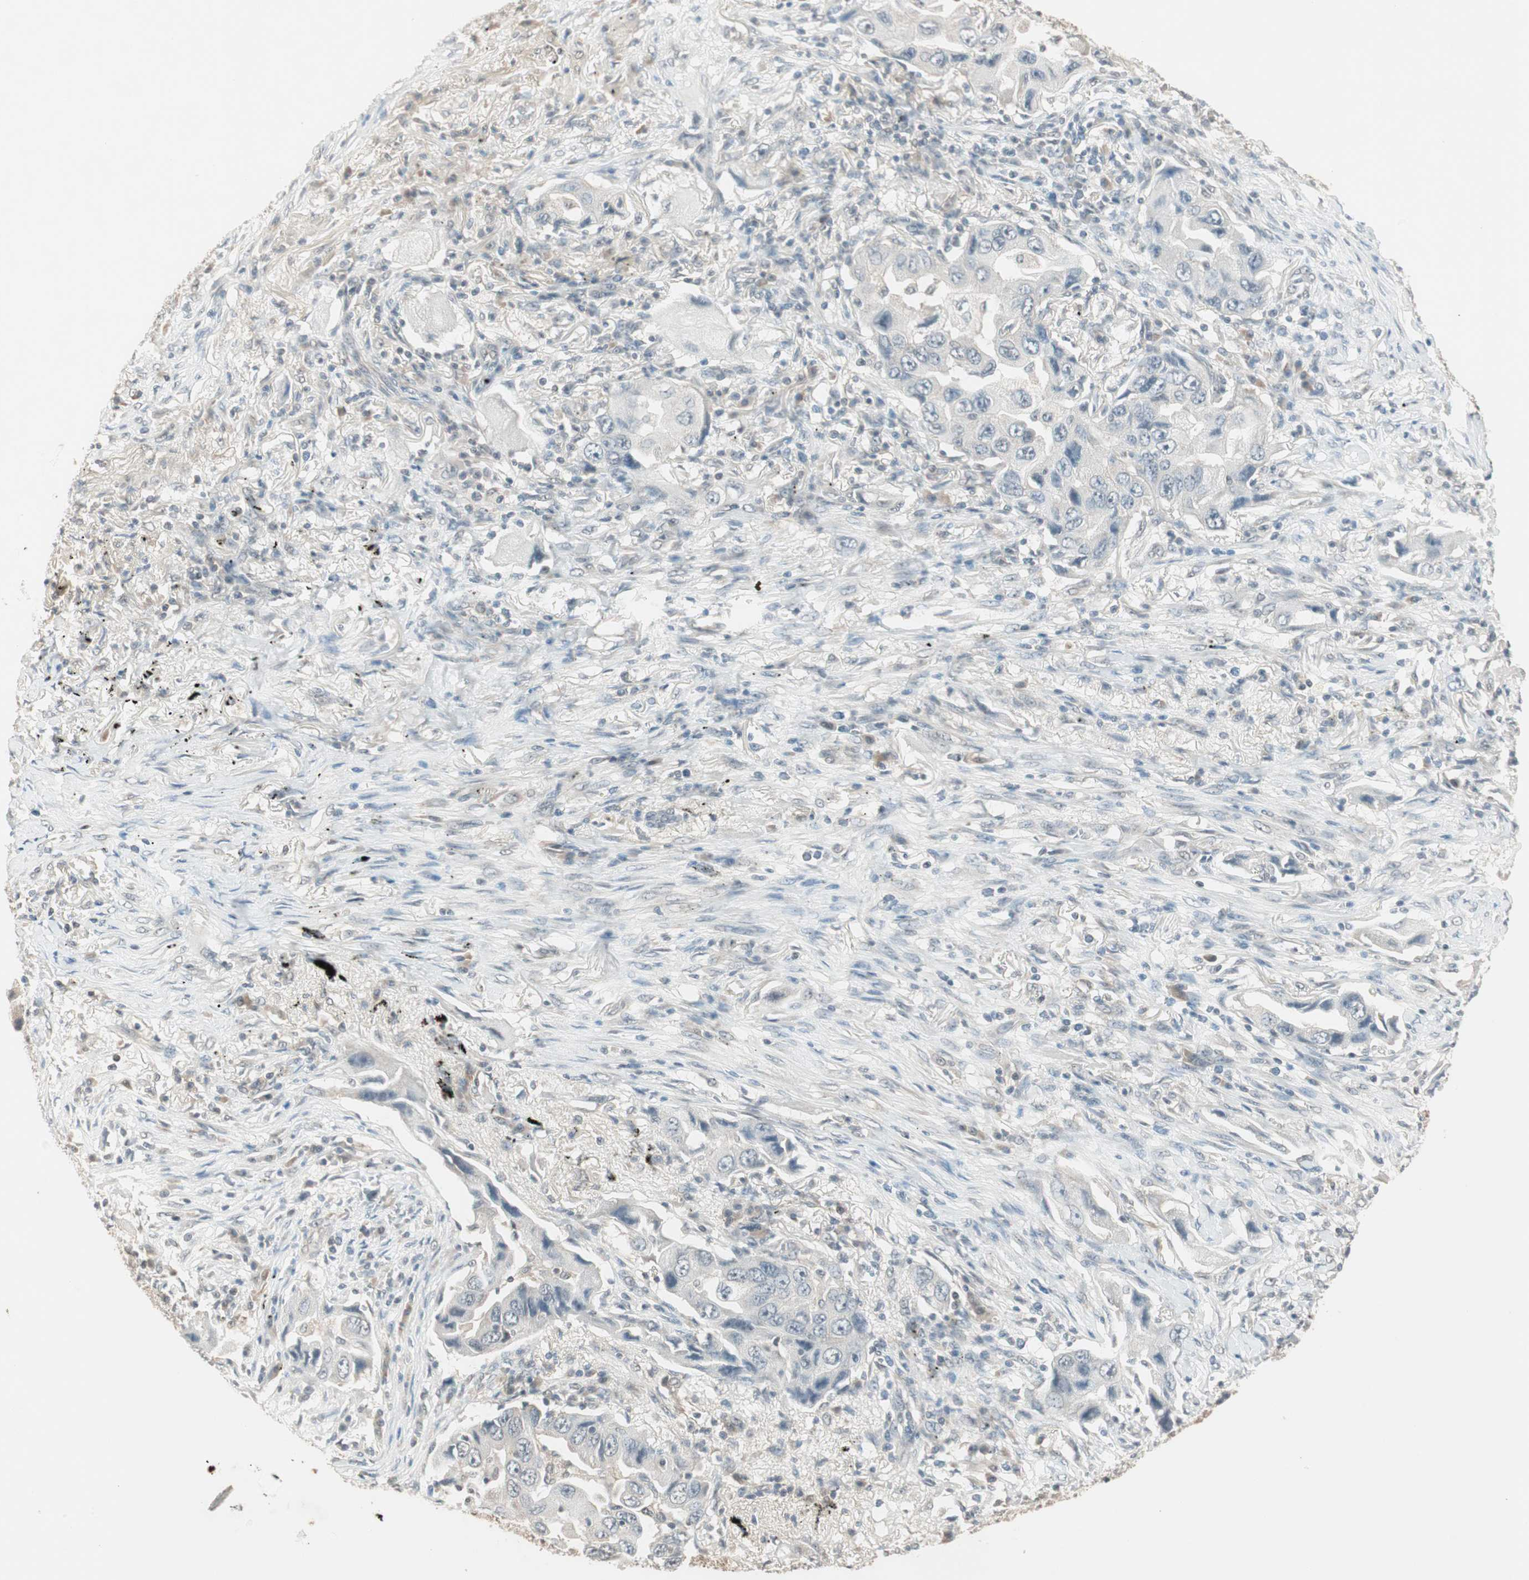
{"staining": {"intensity": "negative", "quantity": "none", "location": "none"}, "tissue": "lung cancer", "cell_type": "Tumor cells", "image_type": "cancer", "snomed": [{"axis": "morphology", "description": "Adenocarcinoma, NOS"}, {"axis": "topography", "description": "Lung"}], "caption": "Immunohistochemistry of lung adenocarcinoma displays no staining in tumor cells.", "gene": "USP5", "patient": {"sex": "female", "age": 65}}